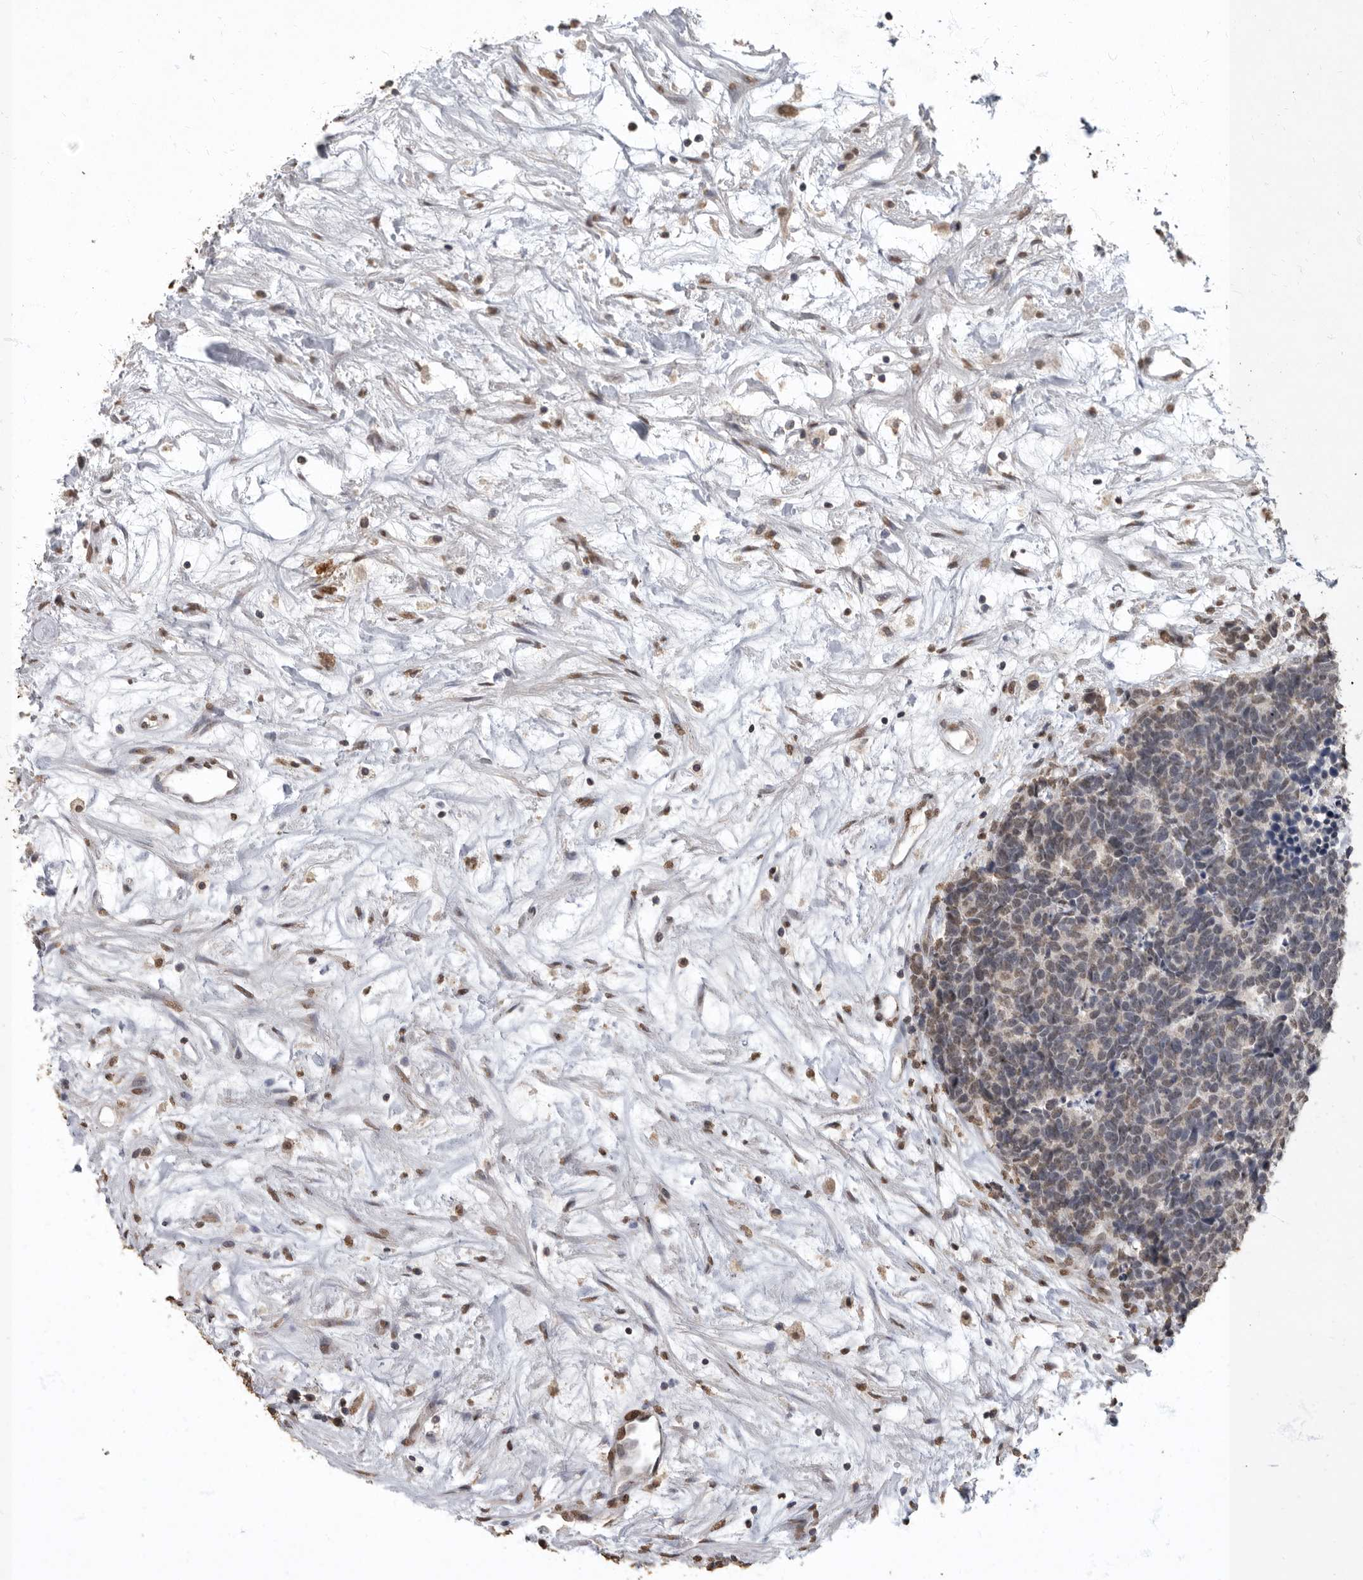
{"staining": {"intensity": "weak", "quantity": "<25%", "location": "cytoplasmic/membranous"}, "tissue": "carcinoid", "cell_type": "Tumor cells", "image_type": "cancer", "snomed": [{"axis": "morphology", "description": "Carcinoma, NOS"}, {"axis": "morphology", "description": "Carcinoid, malignant, NOS"}, {"axis": "topography", "description": "Urinary bladder"}], "caption": "Immunohistochemistry photomicrograph of neoplastic tissue: malignant carcinoid stained with DAB (3,3'-diaminobenzidine) reveals no significant protein staining in tumor cells.", "gene": "NBL1", "patient": {"sex": "male", "age": 57}}